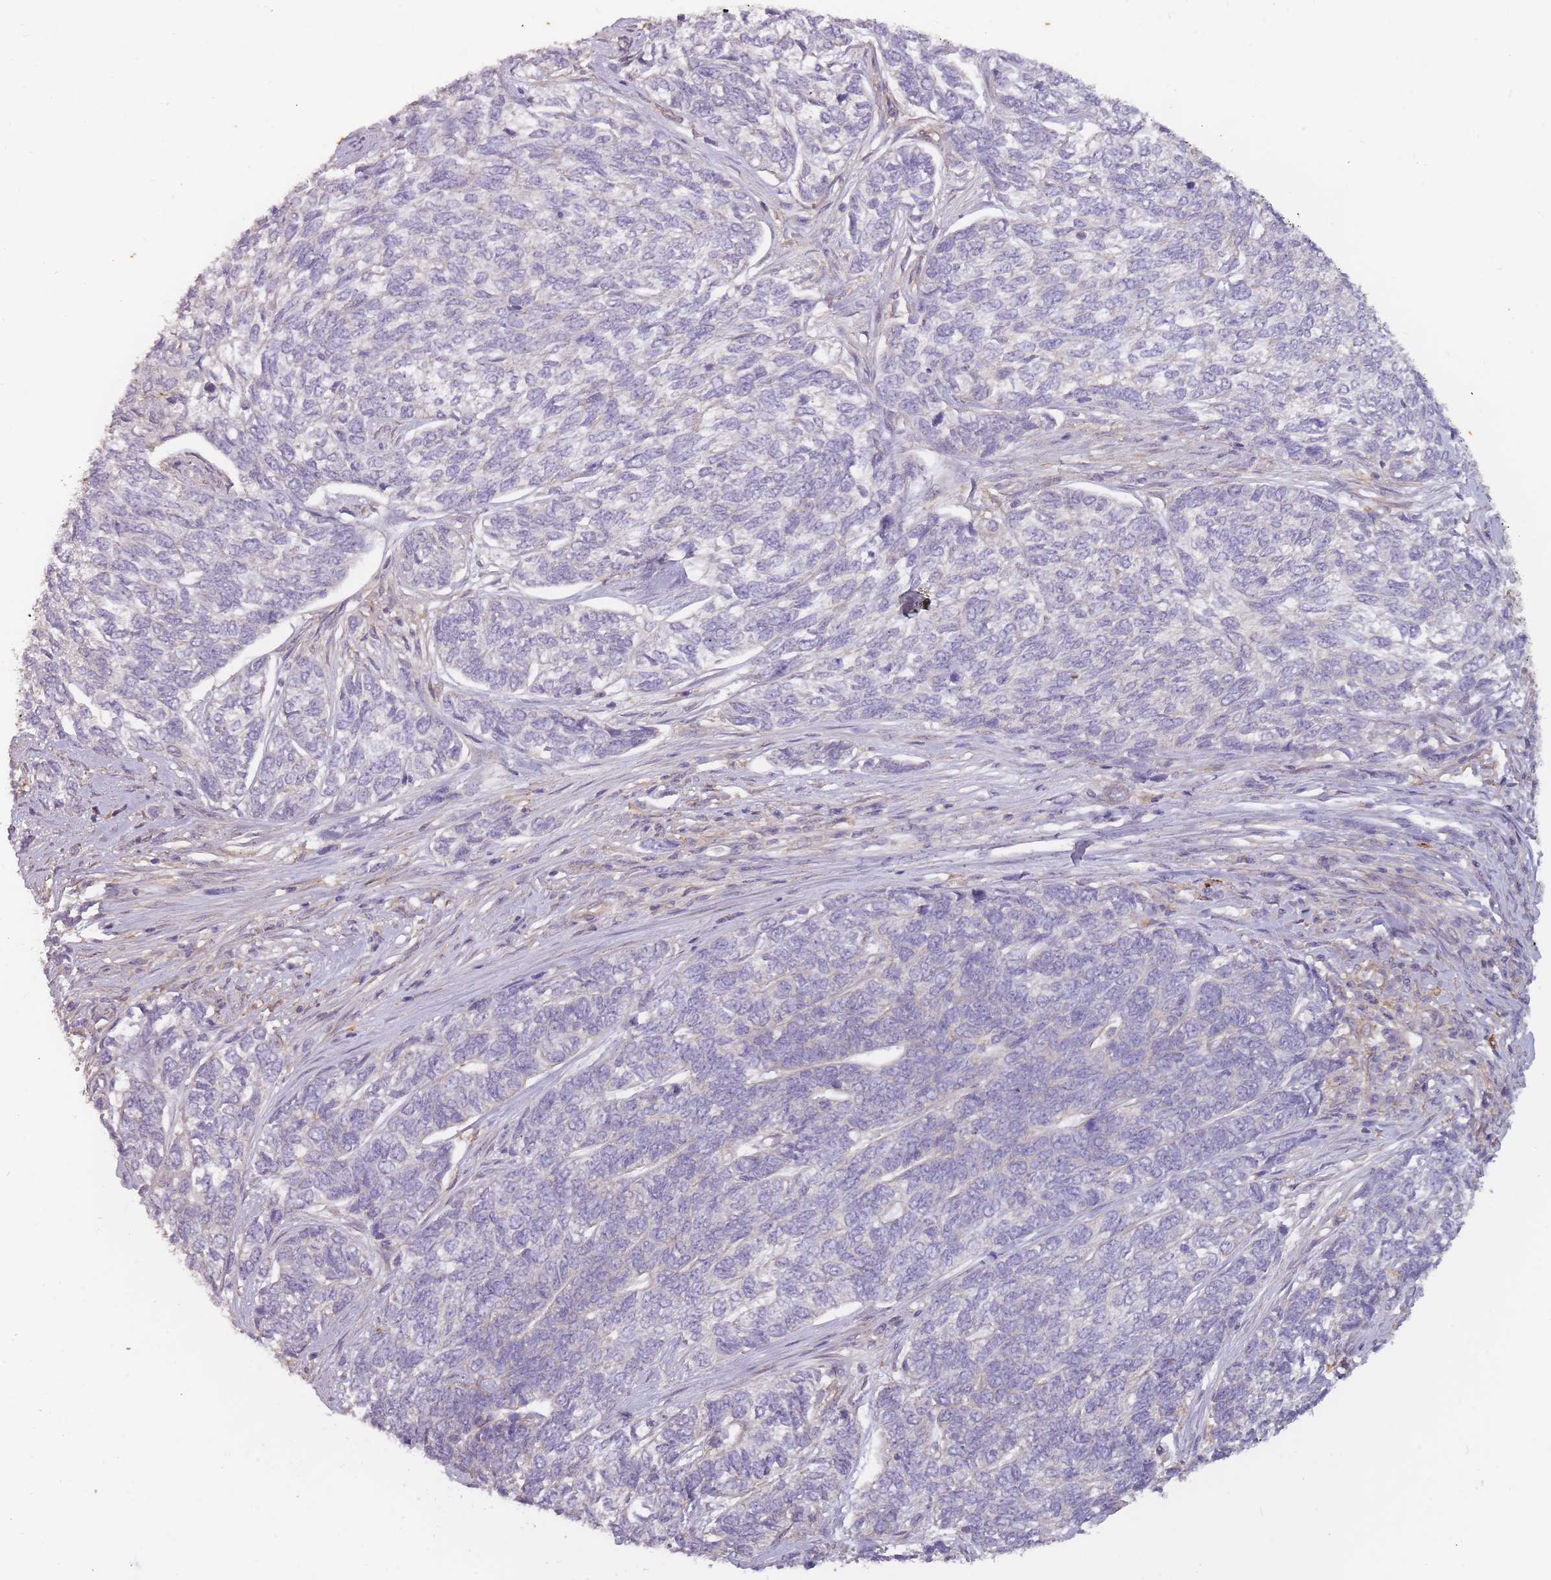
{"staining": {"intensity": "negative", "quantity": "none", "location": "none"}, "tissue": "skin cancer", "cell_type": "Tumor cells", "image_type": "cancer", "snomed": [{"axis": "morphology", "description": "Basal cell carcinoma"}, {"axis": "topography", "description": "Skin"}], "caption": "This is an immunohistochemistry (IHC) histopathology image of skin cancer (basal cell carcinoma). There is no staining in tumor cells.", "gene": "TET3", "patient": {"sex": "female", "age": 65}}